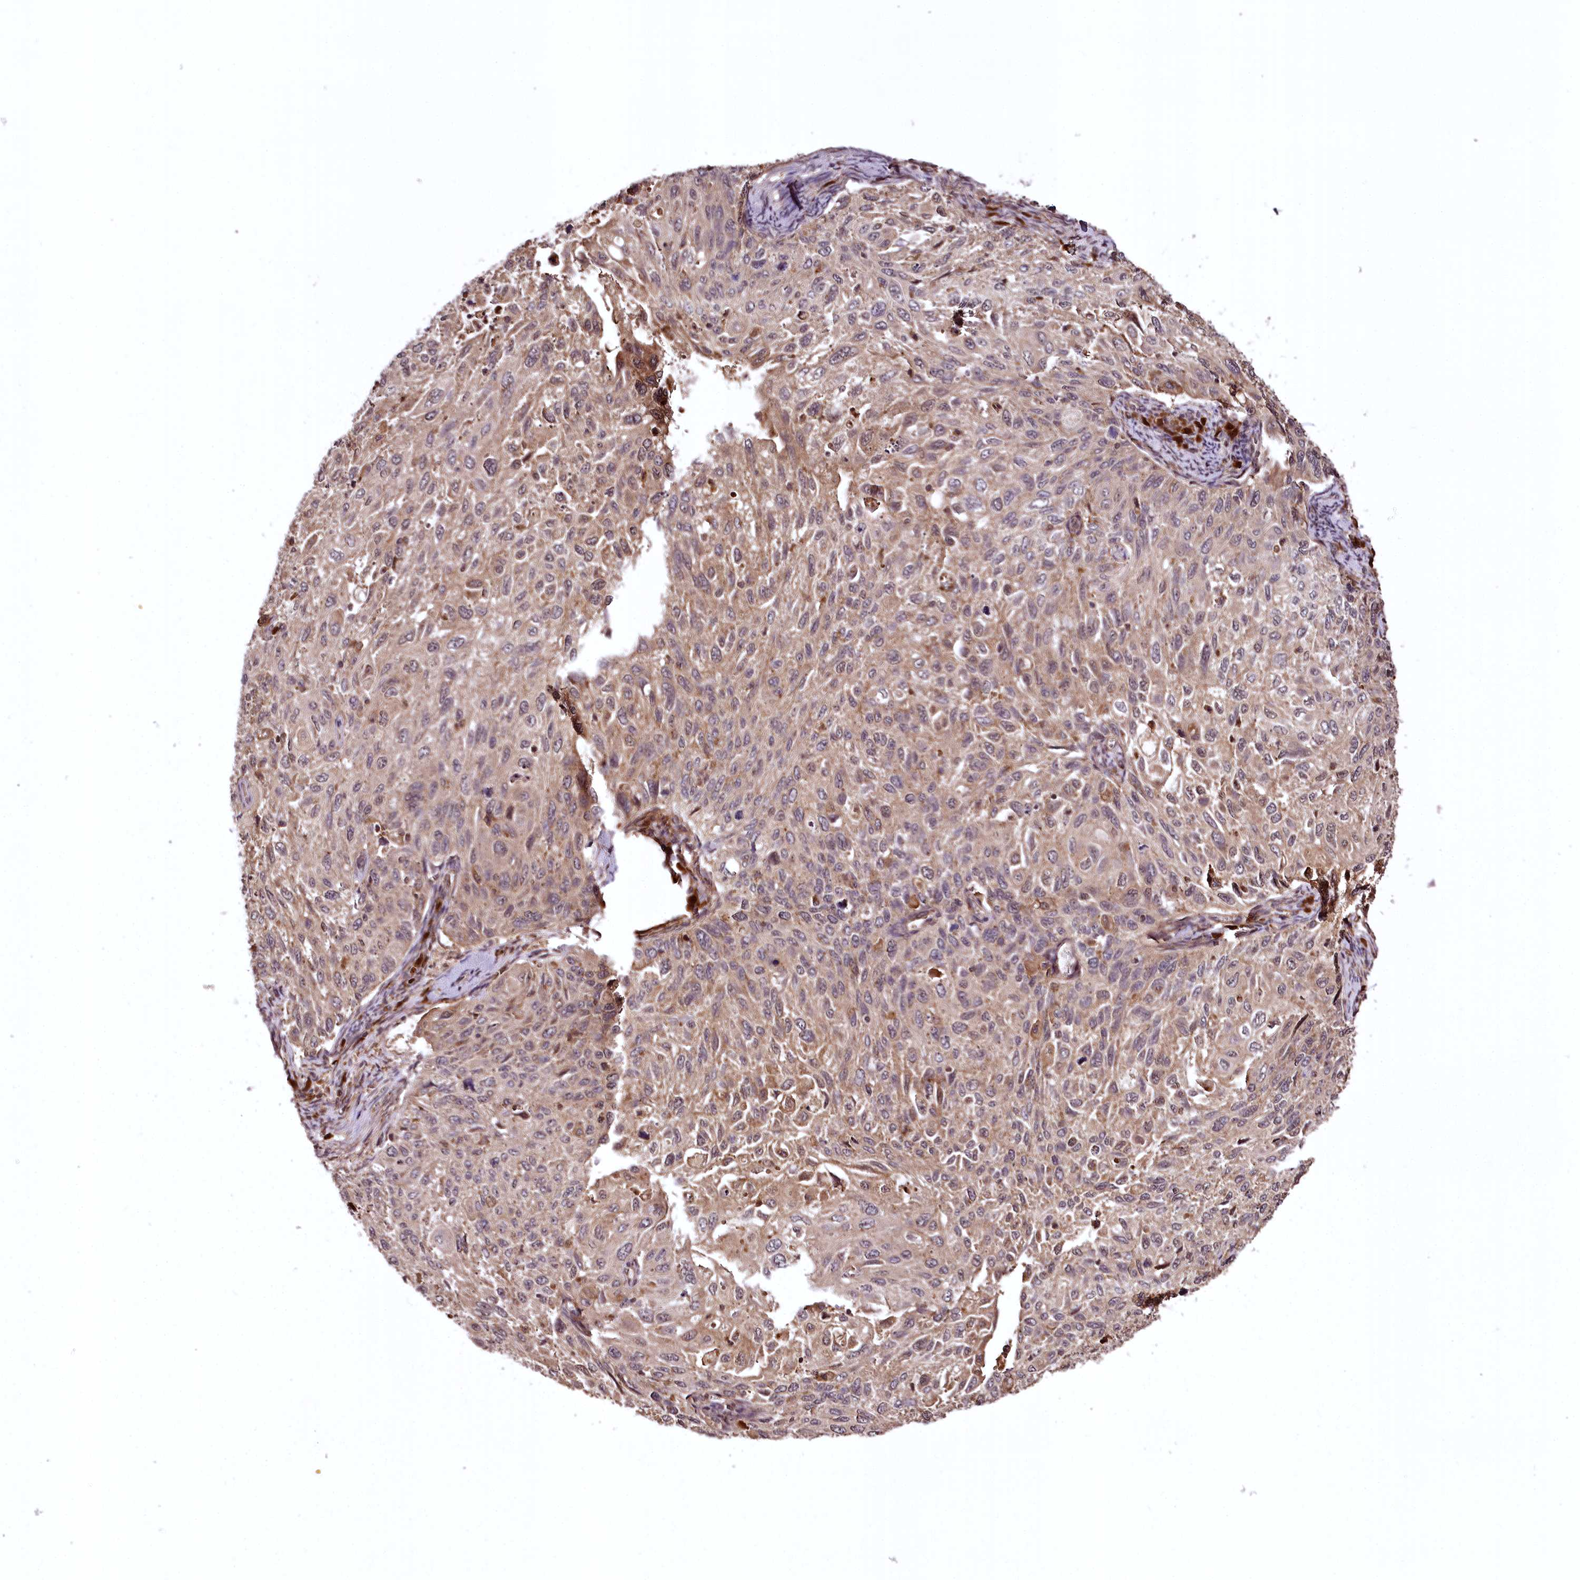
{"staining": {"intensity": "weak", "quantity": ">75%", "location": "cytoplasmic/membranous"}, "tissue": "cervical cancer", "cell_type": "Tumor cells", "image_type": "cancer", "snomed": [{"axis": "morphology", "description": "Squamous cell carcinoma, NOS"}, {"axis": "topography", "description": "Cervix"}], "caption": "This photomicrograph reveals squamous cell carcinoma (cervical) stained with IHC to label a protein in brown. The cytoplasmic/membranous of tumor cells show weak positivity for the protein. Nuclei are counter-stained blue.", "gene": "TTC12", "patient": {"sex": "female", "age": 70}}